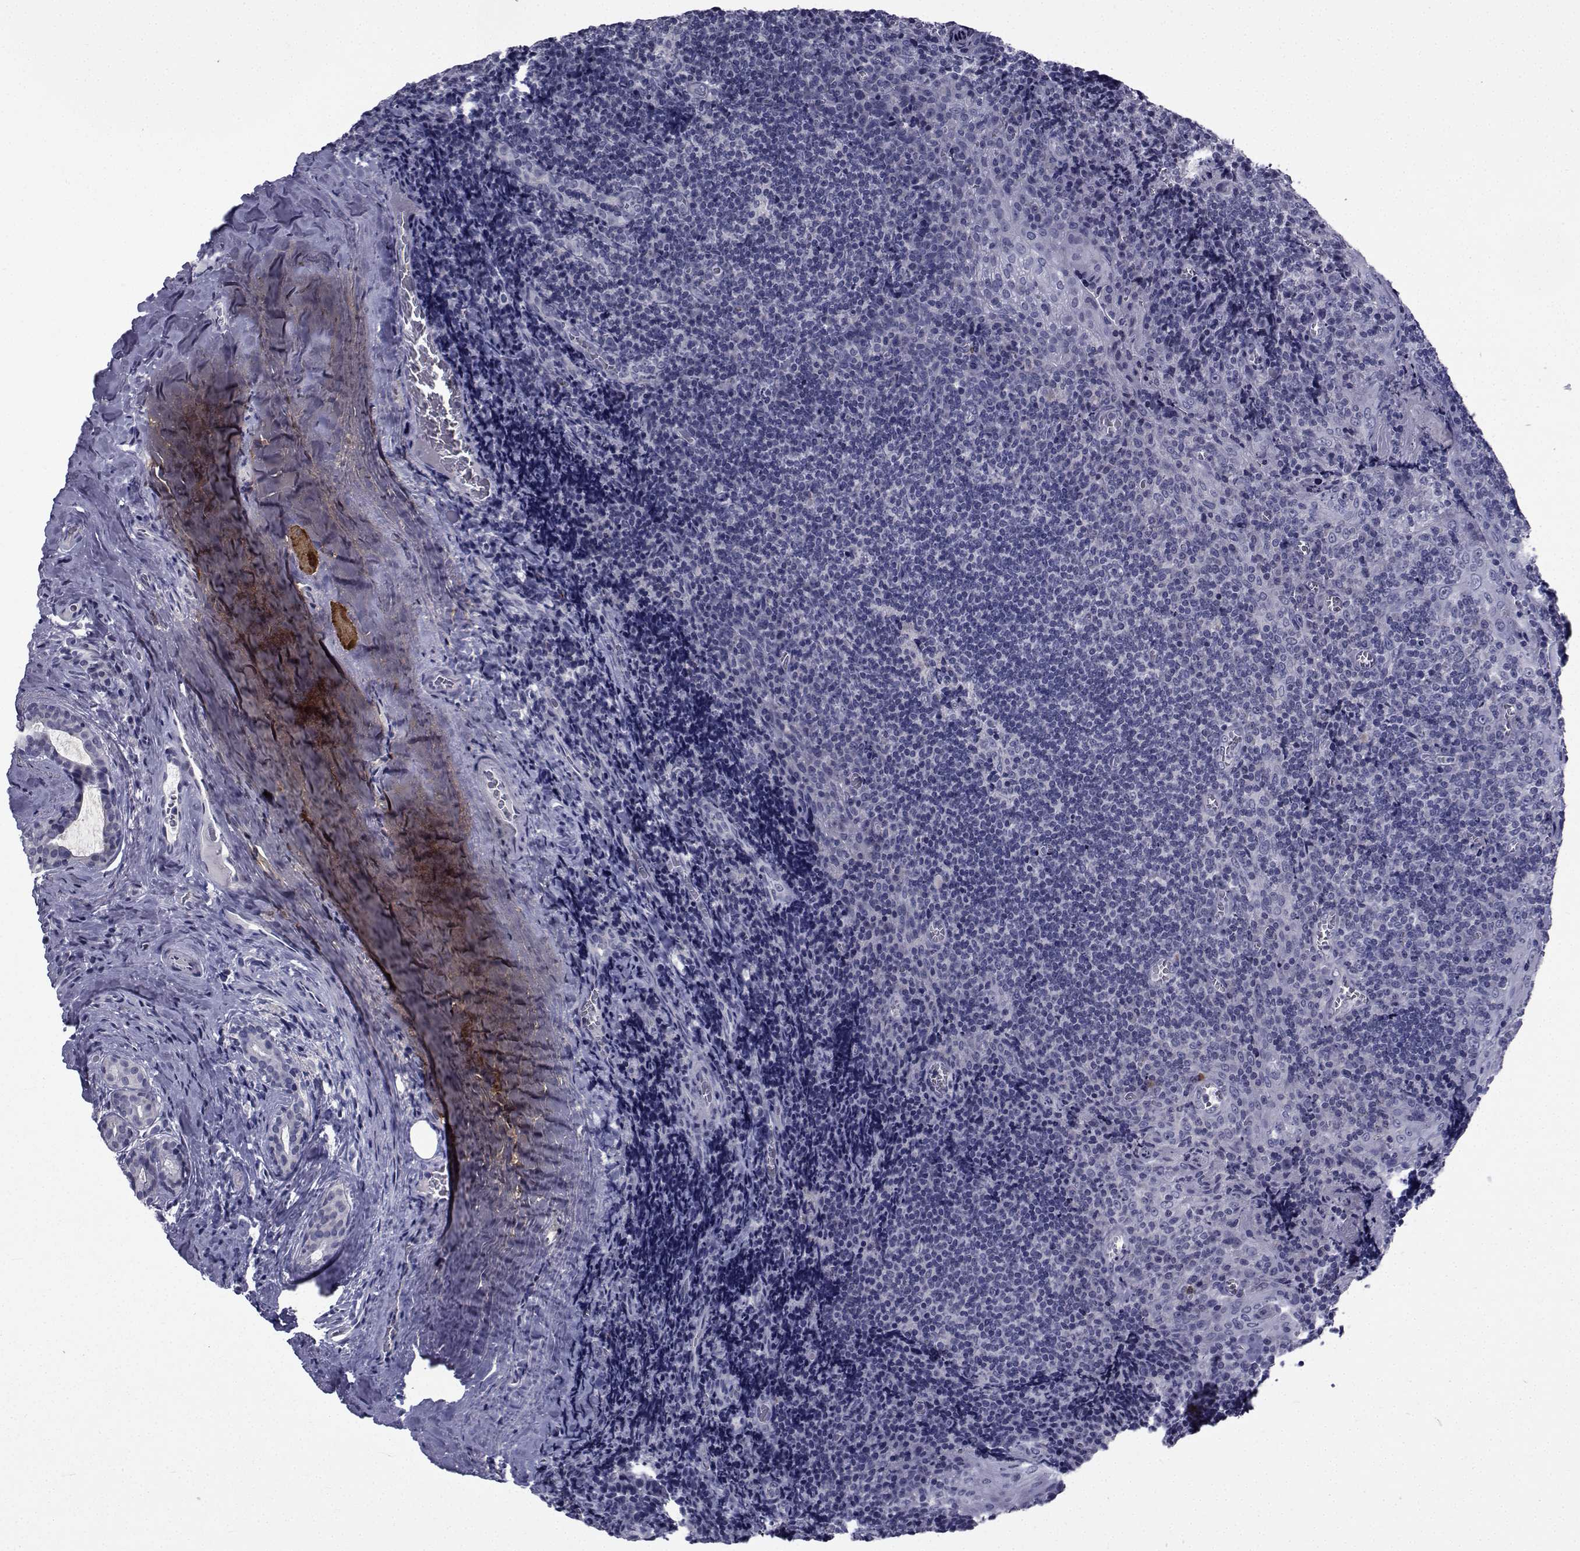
{"staining": {"intensity": "negative", "quantity": "none", "location": "none"}, "tissue": "tonsil", "cell_type": "Germinal center cells", "image_type": "normal", "snomed": [{"axis": "morphology", "description": "Normal tissue, NOS"}, {"axis": "morphology", "description": "Inflammation, NOS"}, {"axis": "topography", "description": "Tonsil"}], "caption": "This is an IHC photomicrograph of normal human tonsil. There is no expression in germinal center cells.", "gene": "CHRNA1", "patient": {"sex": "female", "age": 31}}